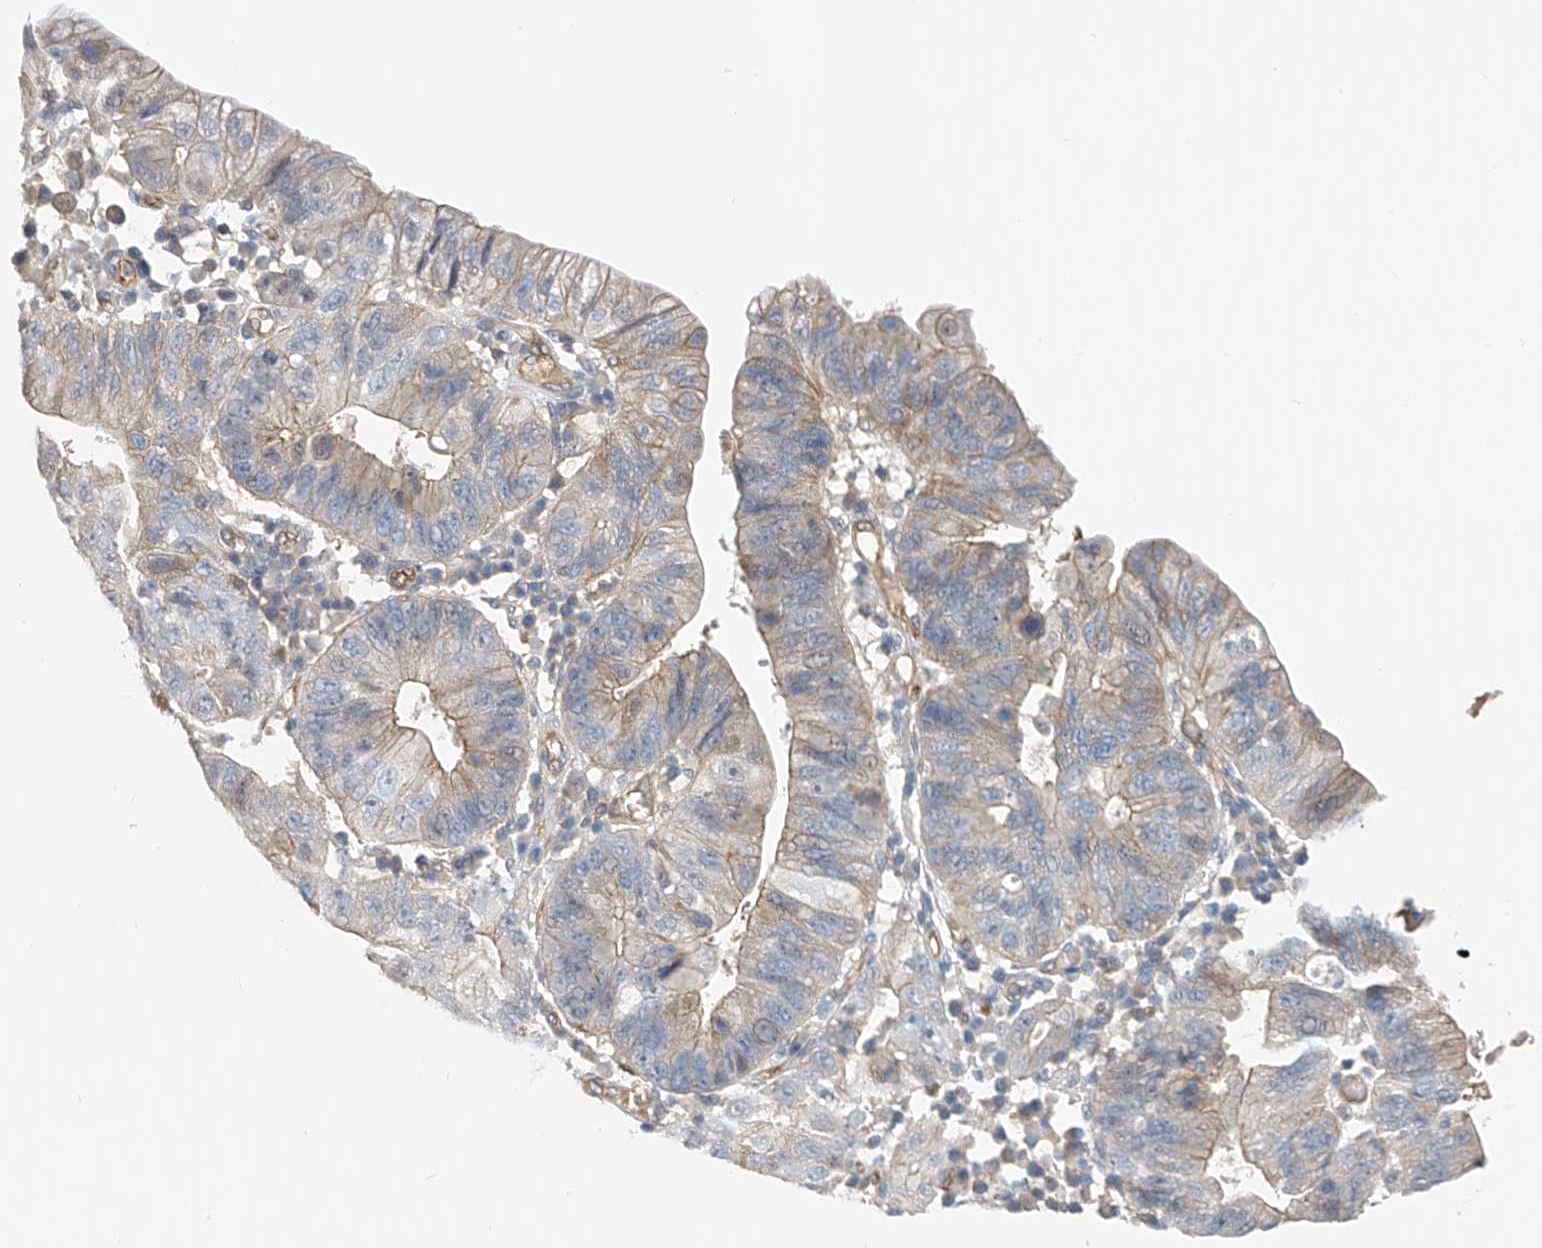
{"staining": {"intensity": "weak", "quantity": "25%-75%", "location": "cytoplasmic/membranous"}, "tissue": "stomach cancer", "cell_type": "Tumor cells", "image_type": "cancer", "snomed": [{"axis": "morphology", "description": "Adenocarcinoma, NOS"}, {"axis": "topography", "description": "Stomach"}], "caption": "Stomach cancer (adenocarcinoma) tissue shows weak cytoplasmic/membranous expression in about 25%-75% of tumor cells, visualized by immunohistochemistry.", "gene": "FRYL", "patient": {"sex": "male", "age": 59}}